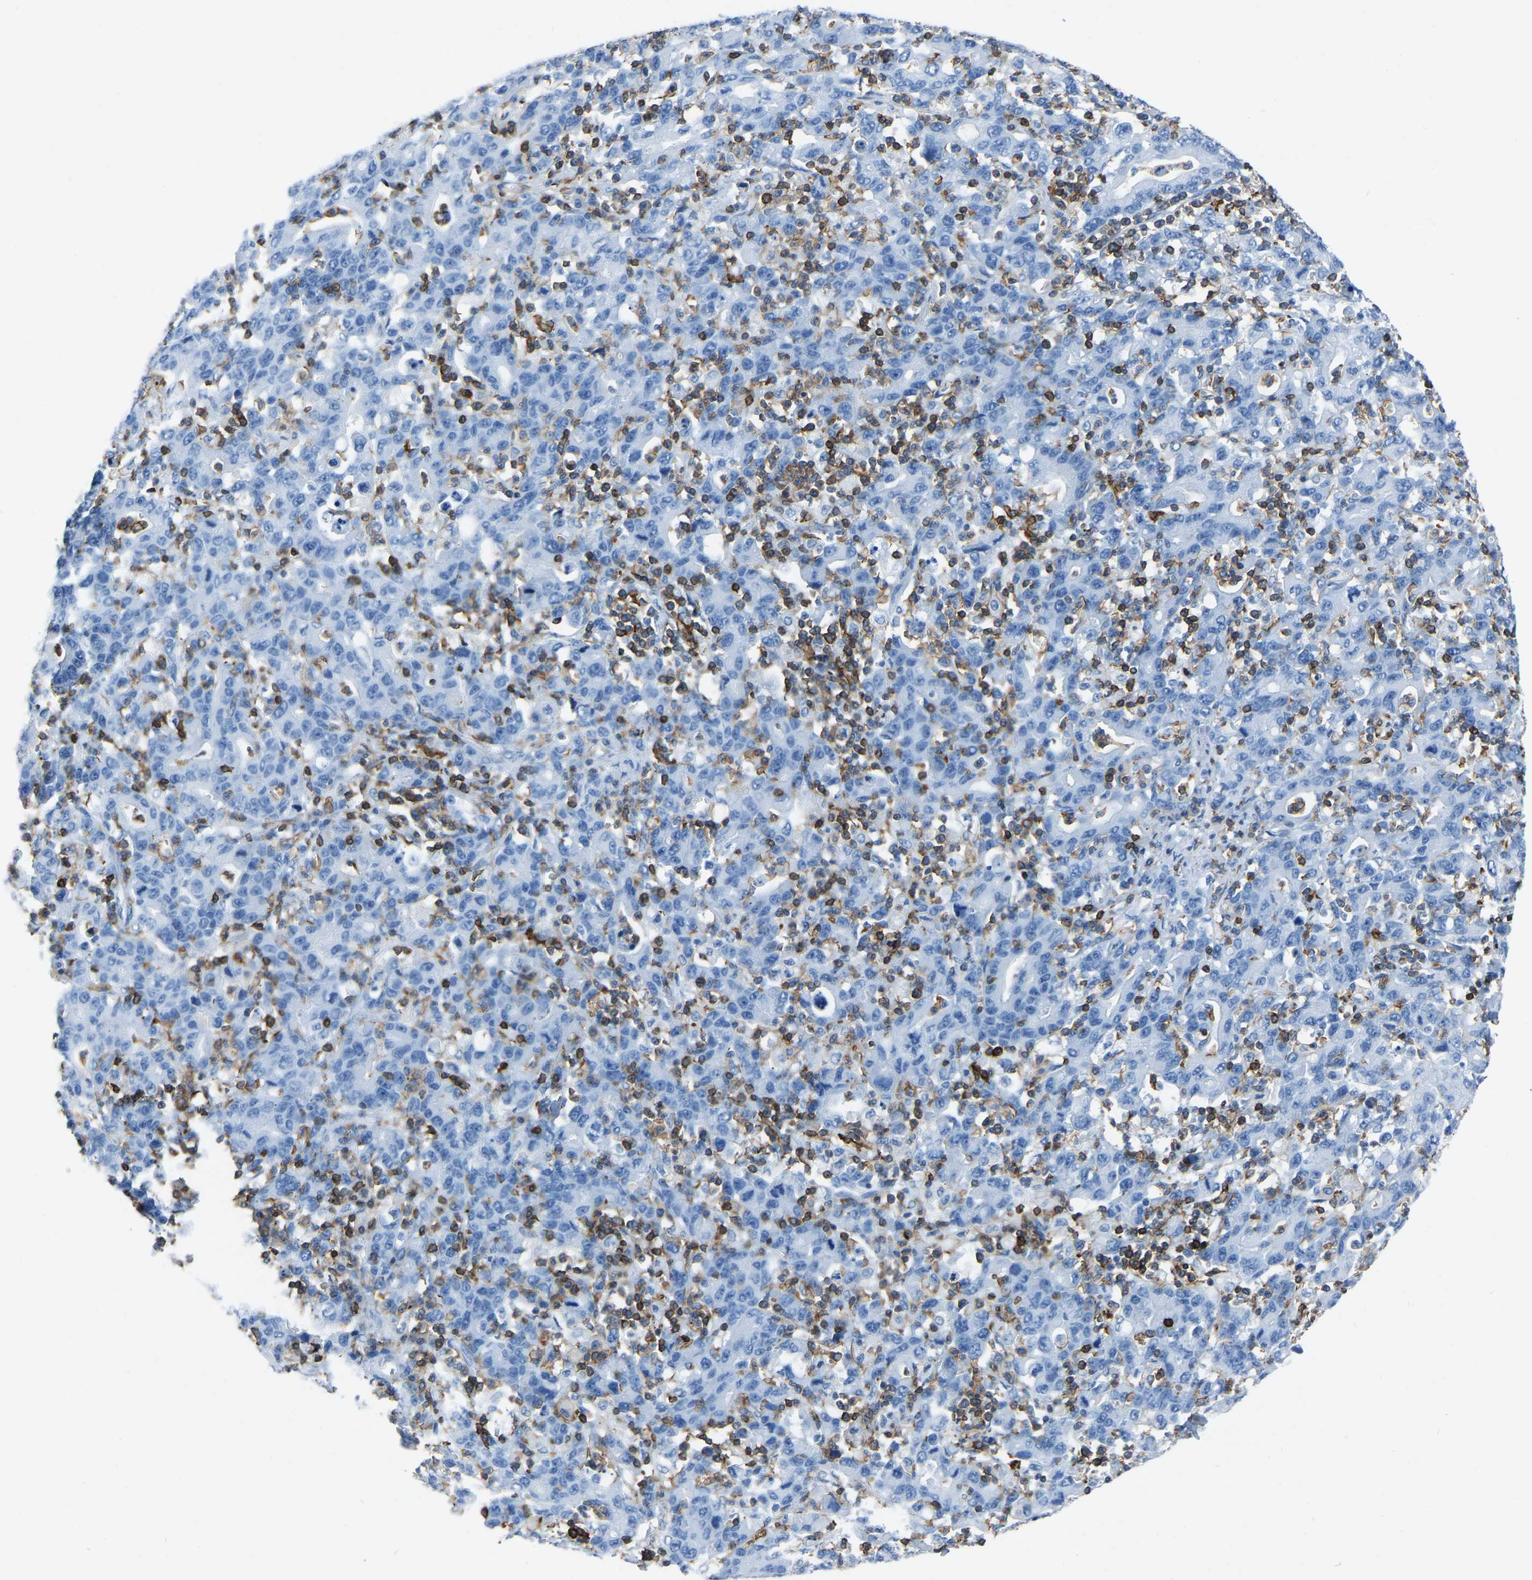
{"staining": {"intensity": "negative", "quantity": "none", "location": "none"}, "tissue": "stomach cancer", "cell_type": "Tumor cells", "image_type": "cancer", "snomed": [{"axis": "morphology", "description": "Adenocarcinoma, NOS"}, {"axis": "topography", "description": "Stomach, upper"}], "caption": "The histopathology image reveals no staining of tumor cells in stomach cancer.", "gene": "LSP1", "patient": {"sex": "male", "age": 69}}